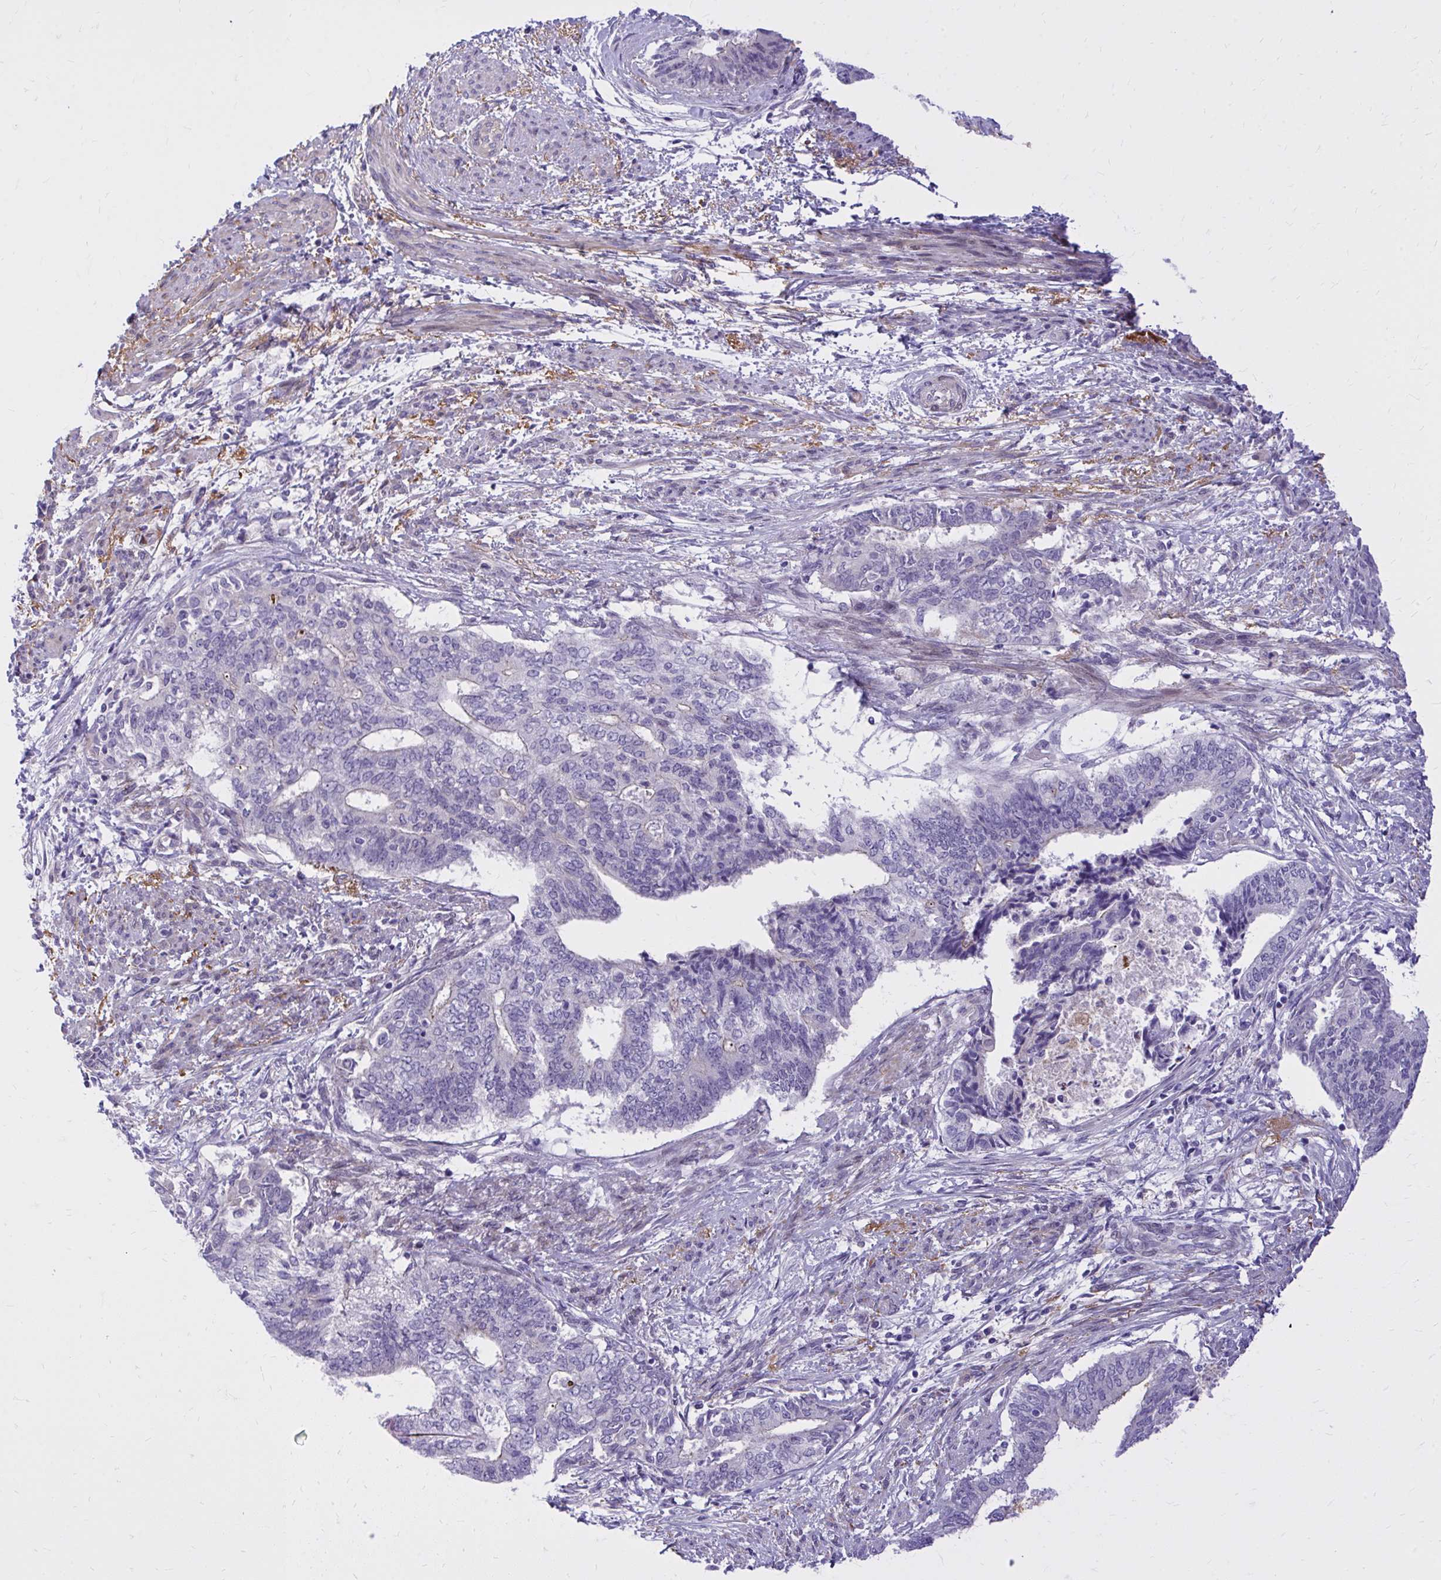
{"staining": {"intensity": "negative", "quantity": "none", "location": "none"}, "tissue": "endometrial cancer", "cell_type": "Tumor cells", "image_type": "cancer", "snomed": [{"axis": "morphology", "description": "Adenocarcinoma, NOS"}, {"axis": "topography", "description": "Endometrium"}], "caption": "There is no significant positivity in tumor cells of adenocarcinoma (endometrial).", "gene": "ADAMTSL1", "patient": {"sex": "female", "age": 65}}